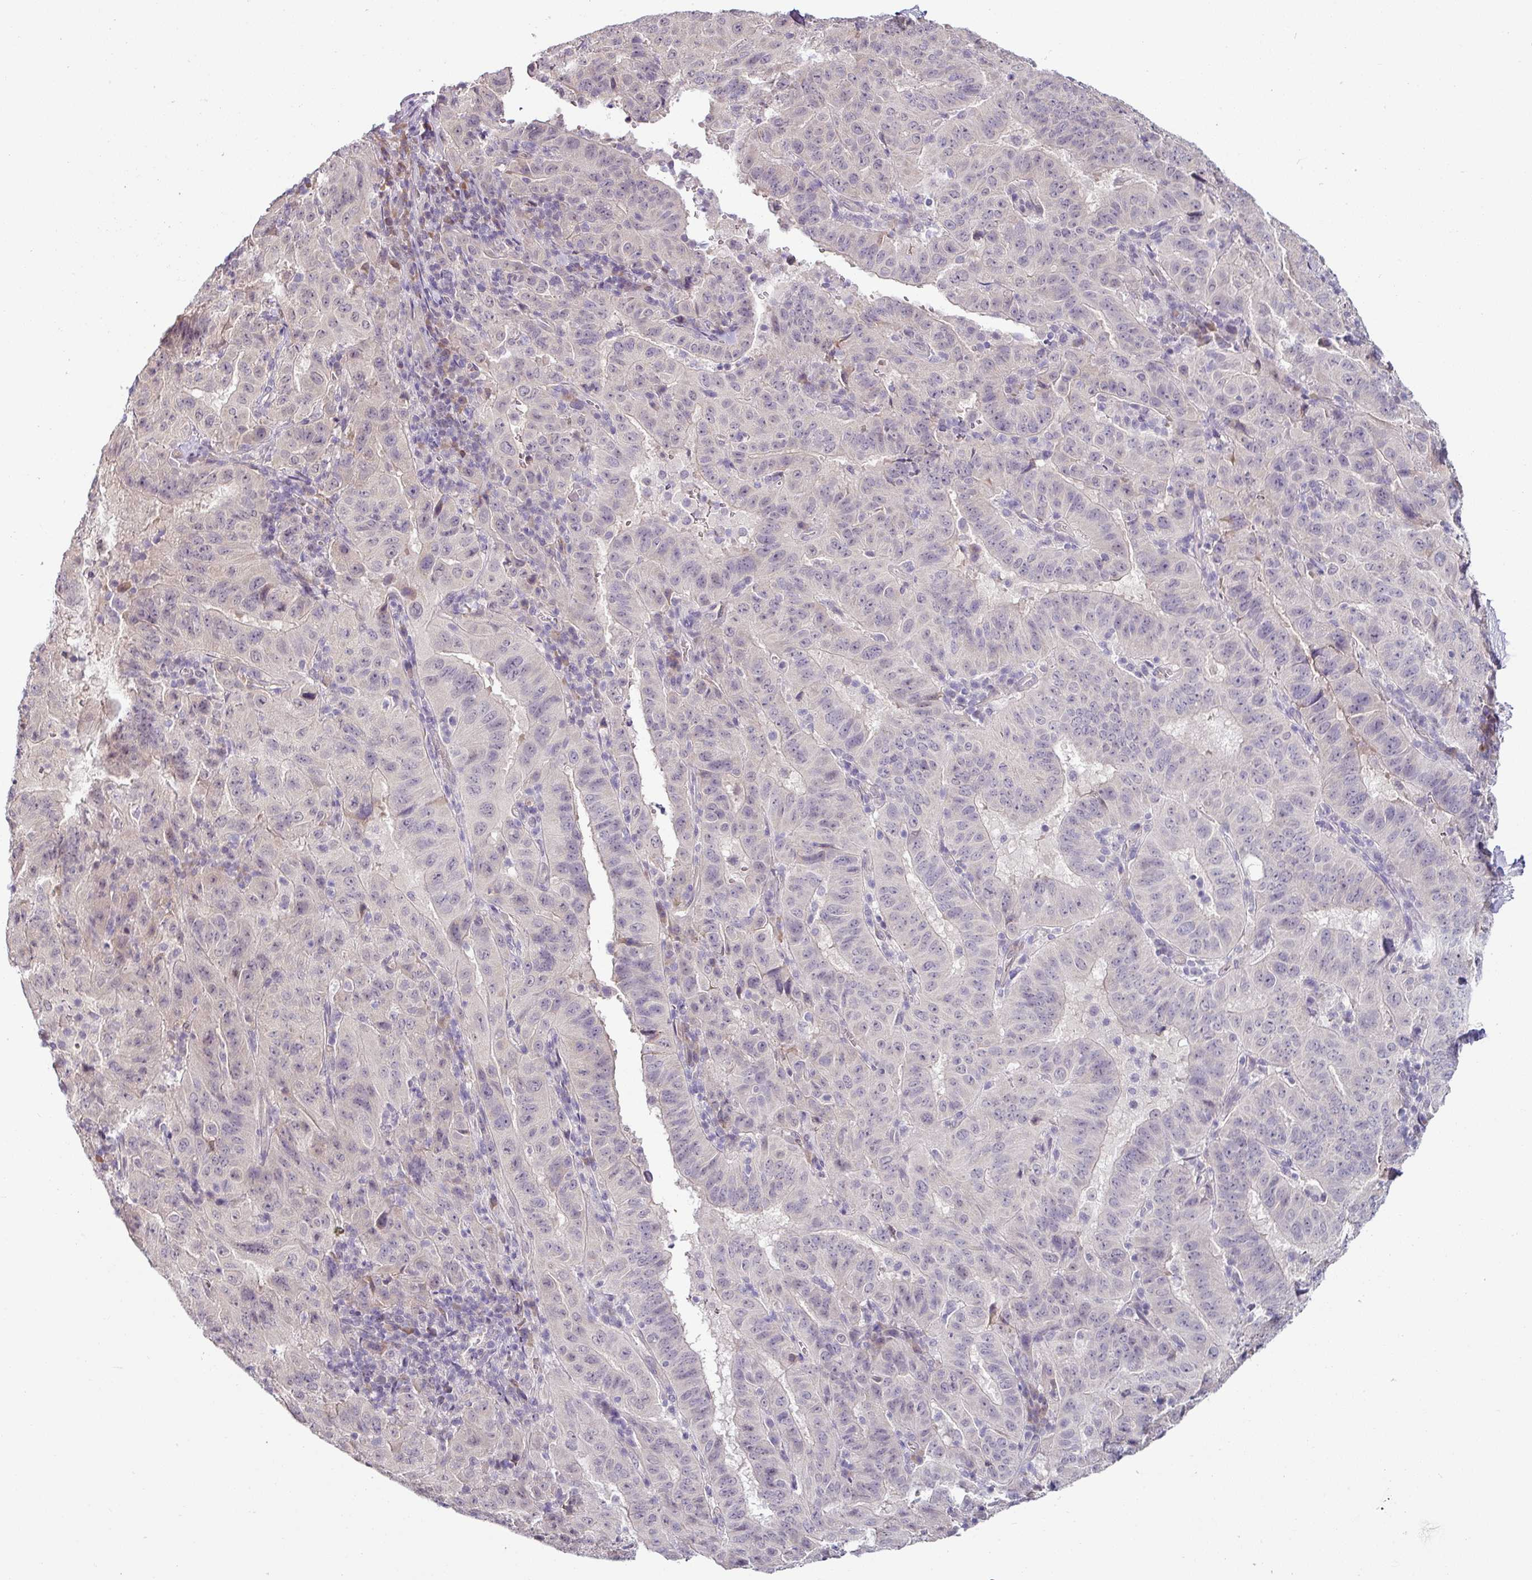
{"staining": {"intensity": "negative", "quantity": "none", "location": "none"}, "tissue": "pancreatic cancer", "cell_type": "Tumor cells", "image_type": "cancer", "snomed": [{"axis": "morphology", "description": "Adenocarcinoma, NOS"}, {"axis": "topography", "description": "Pancreas"}], "caption": "Tumor cells show no significant expression in pancreatic cancer (adenocarcinoma). (Brightfield microscopy of DAB (3,3'-diaminobenzidine) IHC at high magnification).", "gene": "OR52D1", "patient": {"sex": "male", "age": 63}}